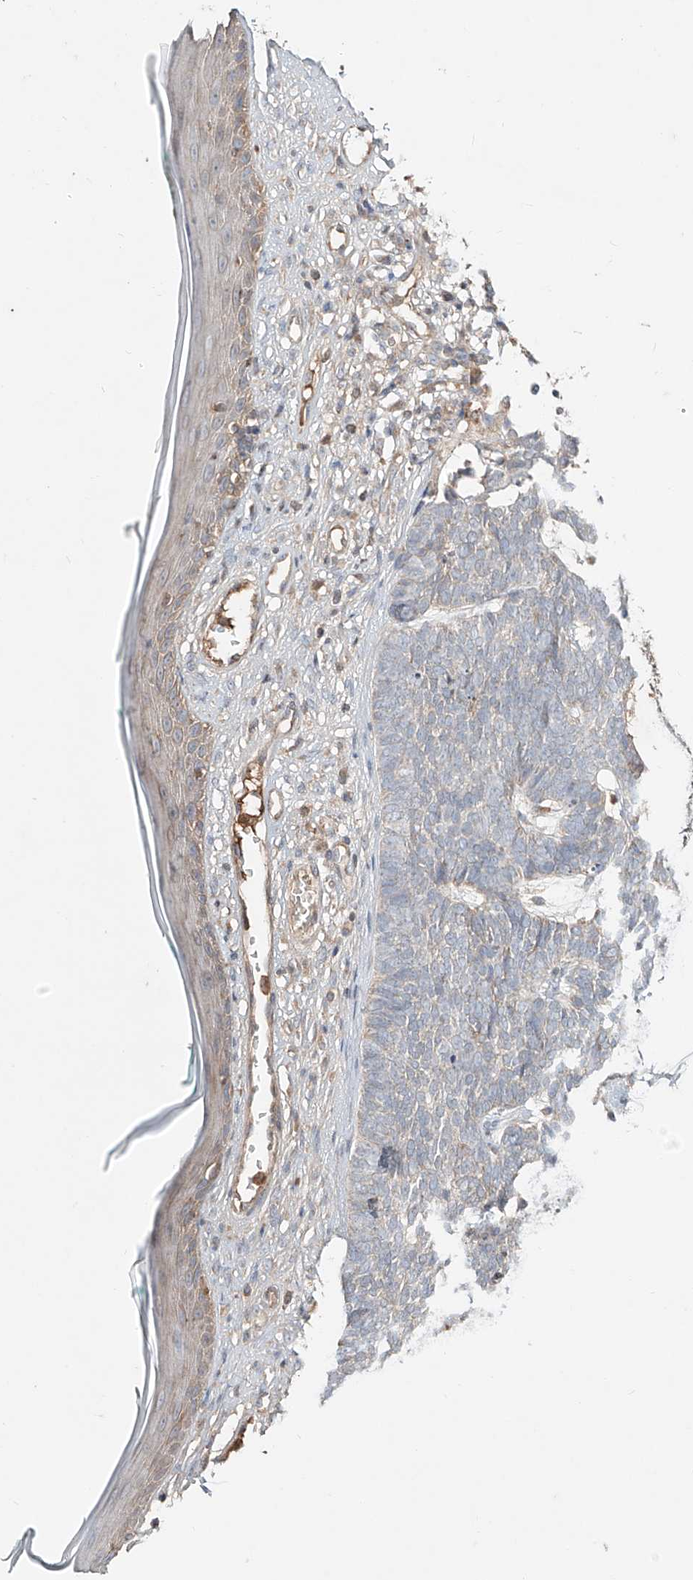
{"staining": {"intensity": "weak", "quantity": "<25%", "location": "cytoplasmic/membranous"}, "tissue": "skin cancer", "cell_type": "Tumor cells", "image_type": "cancer", "snomed": [{"axis": "morphology", "description": "Basal cell carcinoma"}, {"axis": "topography", "description": "Skin"}], "caption": "A high-resolution photomicrograph shows immunohistochemistry staining of skin cancer, which demonstrates no significant expression in tumor cells. (Stains: DAB IHC with hematoxylin counter stain, Microscopy: brightfield microscopy at high magnification).", "gene": "ERO1A", "patient": {"sex": "female", "age": 84}}